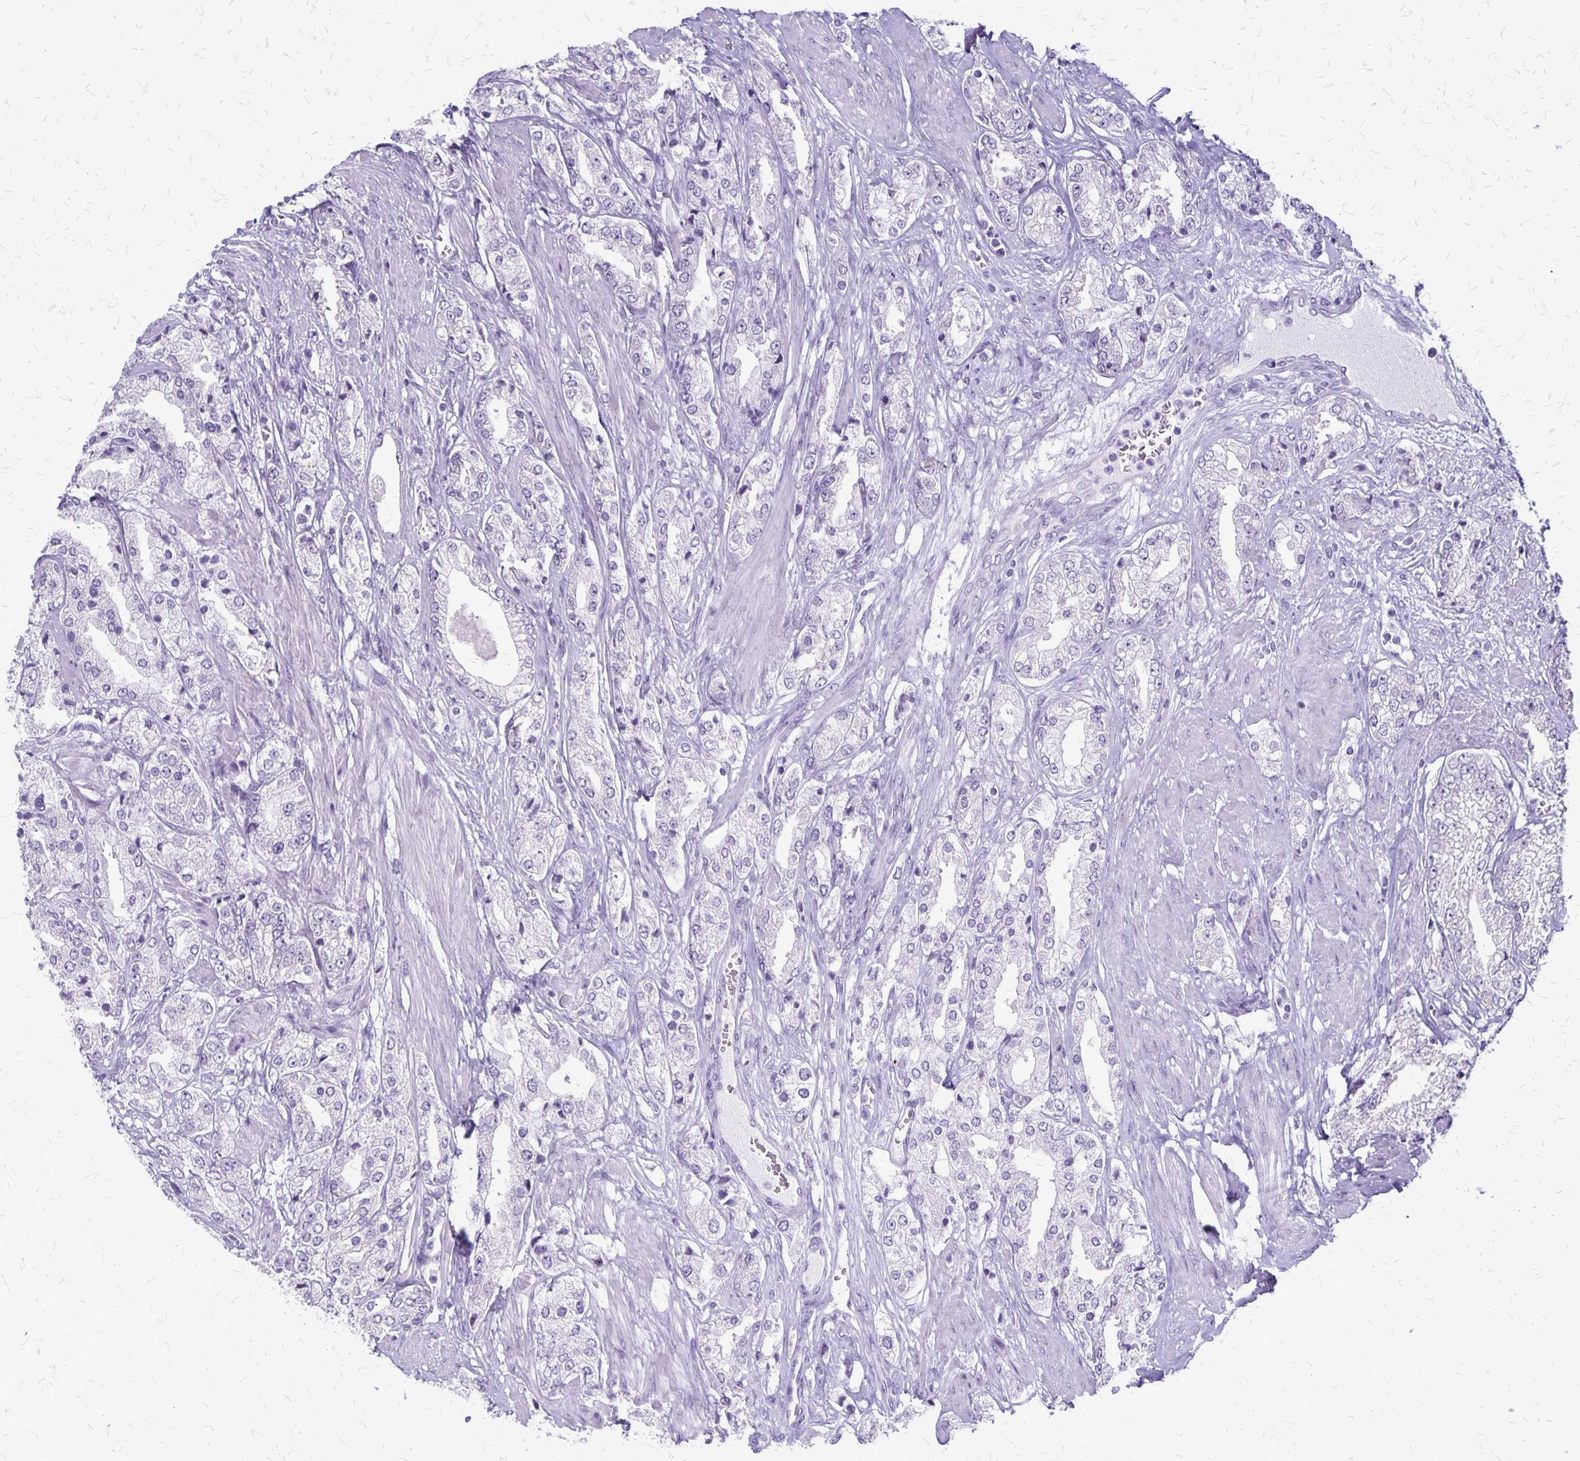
{"staining": {"intensity": "negative", "quantity": "none", "location": "none"}, "tissue": "prostate cancer", "cell_type": "Tumor cells", "image_type": "cancer", "snomed": [{"axis": "morphology", "description": "Adenocarcinoma, High grade"}, {"axis": "topography", "description": "Prostate"}], "caption": "The photomicrograph reveals no significant positivity in tumor cells of high-grade adenocarcinoma (prostate).", "gene": "PLXNB3", "patient": {"sex": "male", "age": 68}}